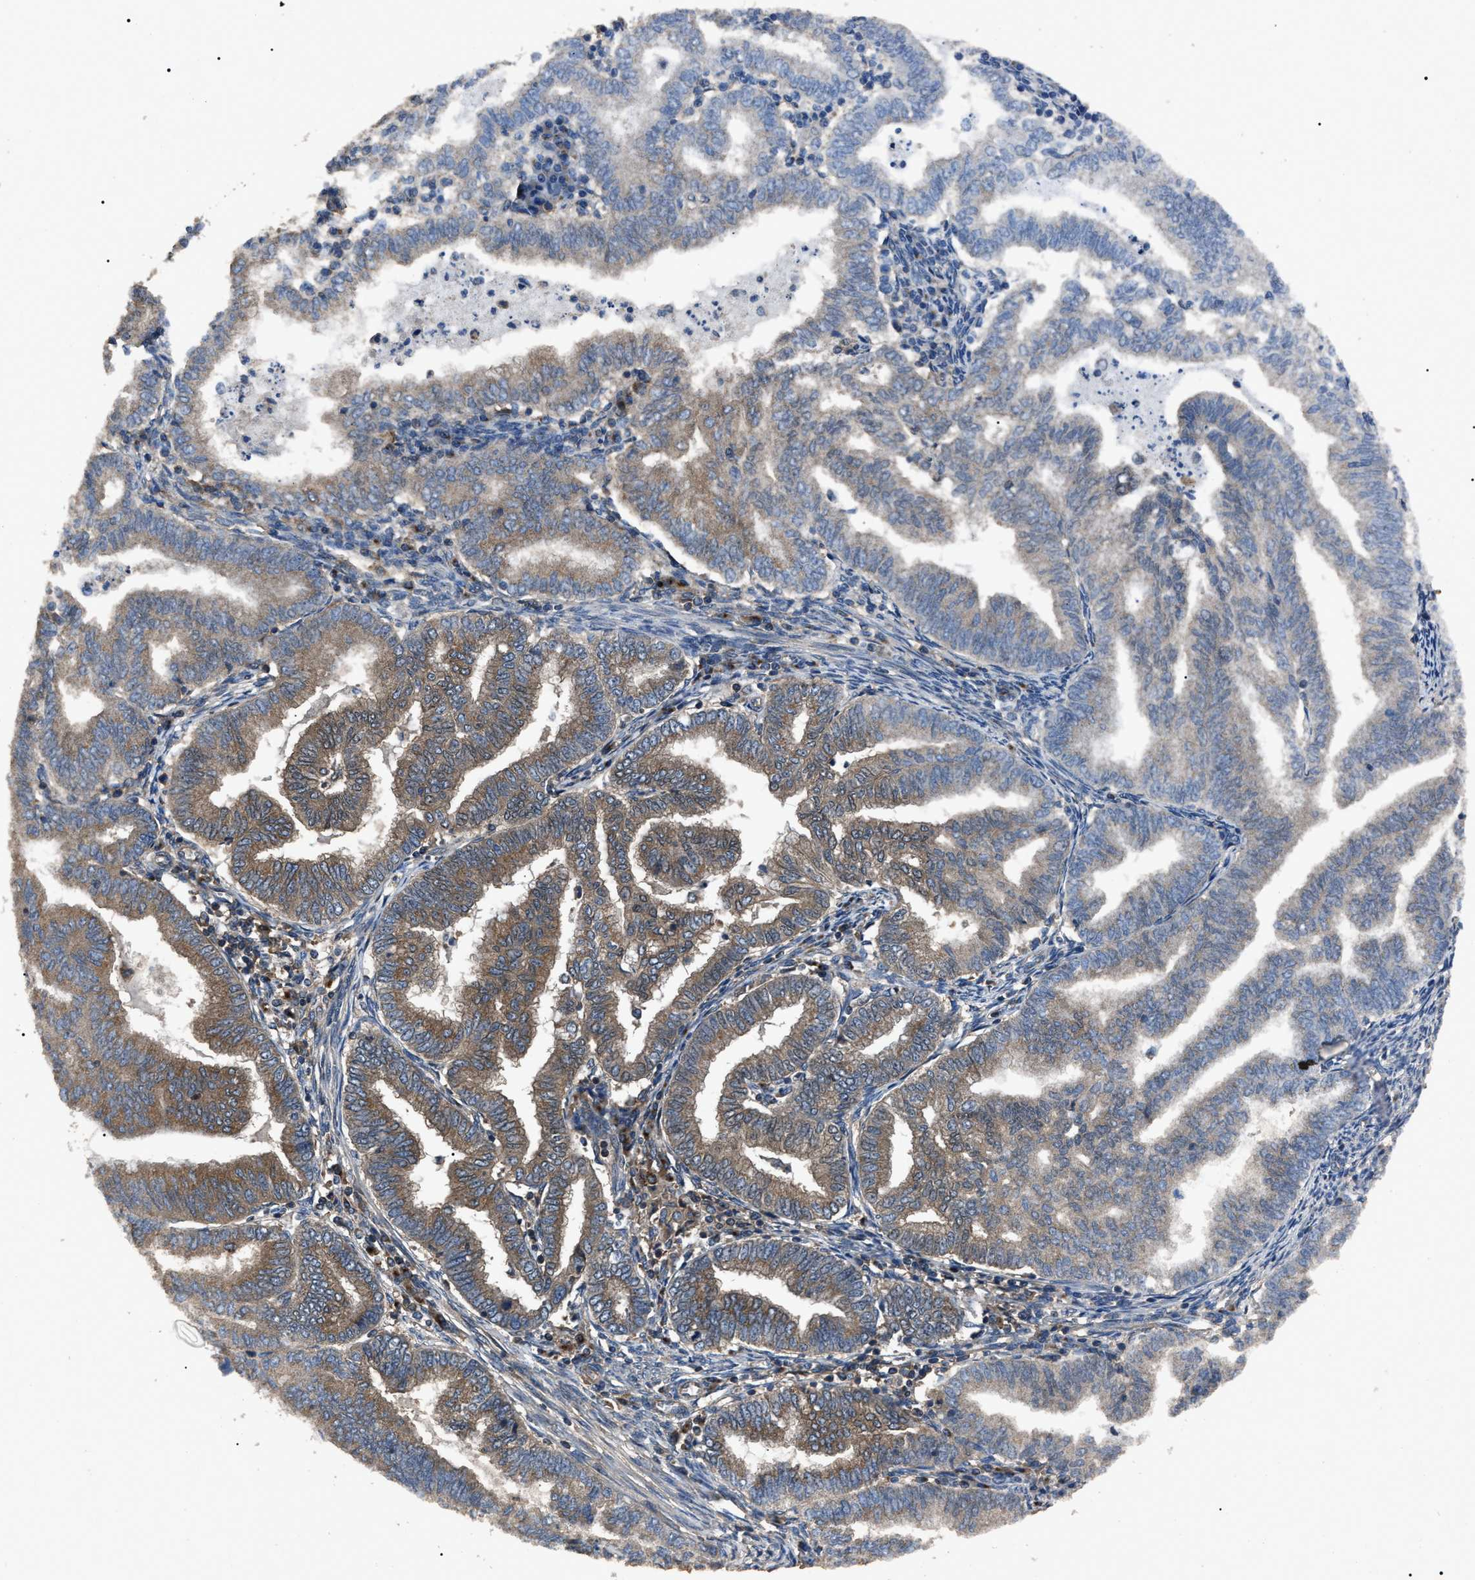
{"staining": {"intensity": "moderate", "quantity": ">75%", "location": "cytoplasmic/membranous"}, "tissue": "endometrial cancer", "cell_type": "Tumor cells", "image_type": "cancer", "snomed": [{"axis": "morphology", "description": "Polyp, NOS"}, {"axis": "morphology", "description": "Adenocarcinoma, NOS"}, {"axis": "morphology", "description": "Adenoma, NOS"}, {"axis": "topography", "description": "Endometrium"}], "caption": "Immunohistochemical staining of endometrial cancer (adenocarcinoma) shows moderate cytoplasmic/membranous protein positivity in approximately >75% of tumor cells. The staining was performed using DAB, with brown indicating positive protein expression. Nuclei are stained blue with hematoxylin.", "gene": "RNF216", "patient": {"sex": "female", "age": 79}}